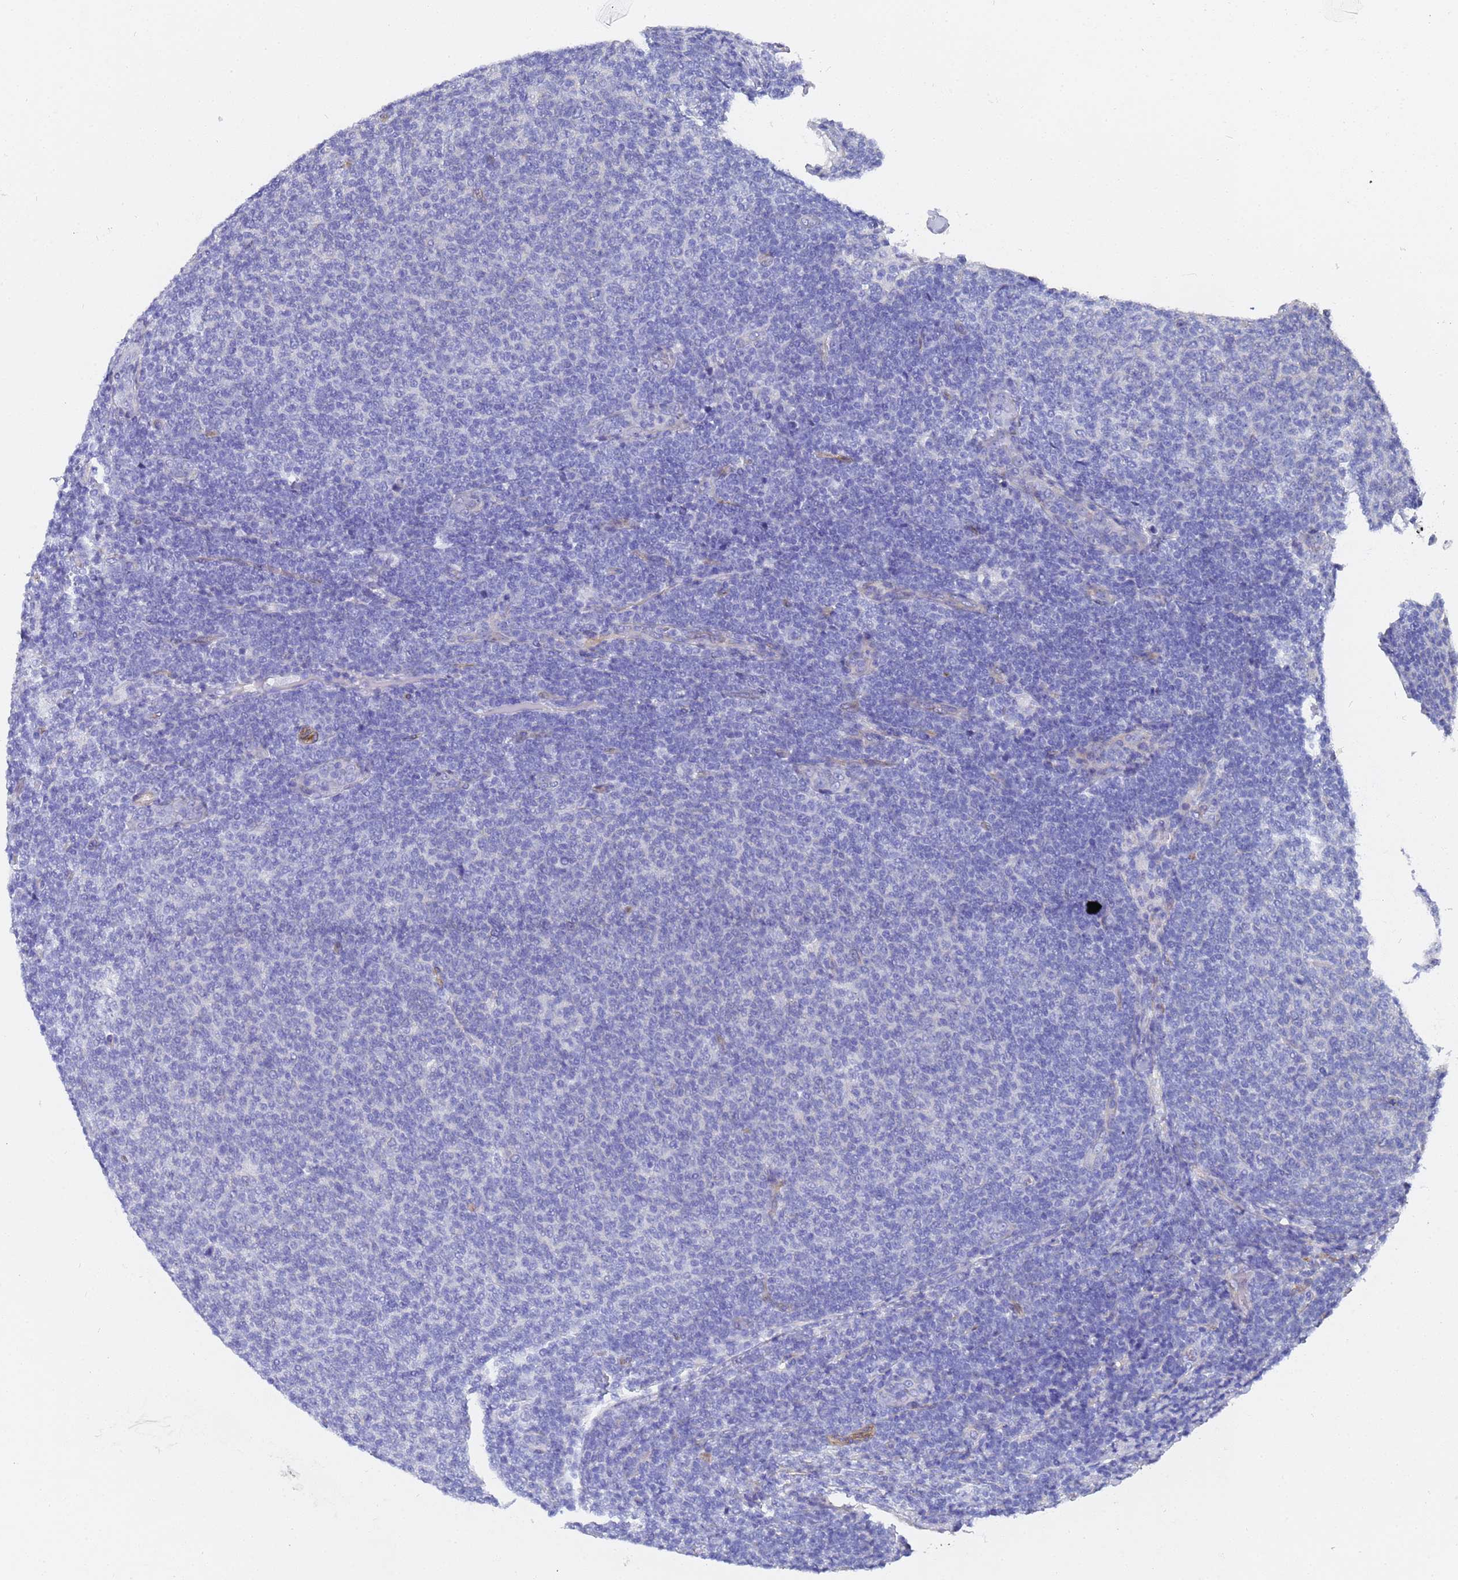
{"staining": {"intensity": "negative", "quantity": "none", "location": "none"}, "tissue": "lymphoma", "cell_type": "Tumor cells", "image_type": "cancer", "snomed": [{"axis": "morphology", "description": "Malignant lymphoma, non-Hodgkin's type, Low grade"}, {"axis": "topography", "description": "Lymph node"}], "caption": "This is an immunohistochemistry image of human malignant lymphoma, non-Hodgkin's type (low-grade). There is no staining in tumor cells.", "gene": "TUBB1", "patient": {"sex": "male", "age": 66}}